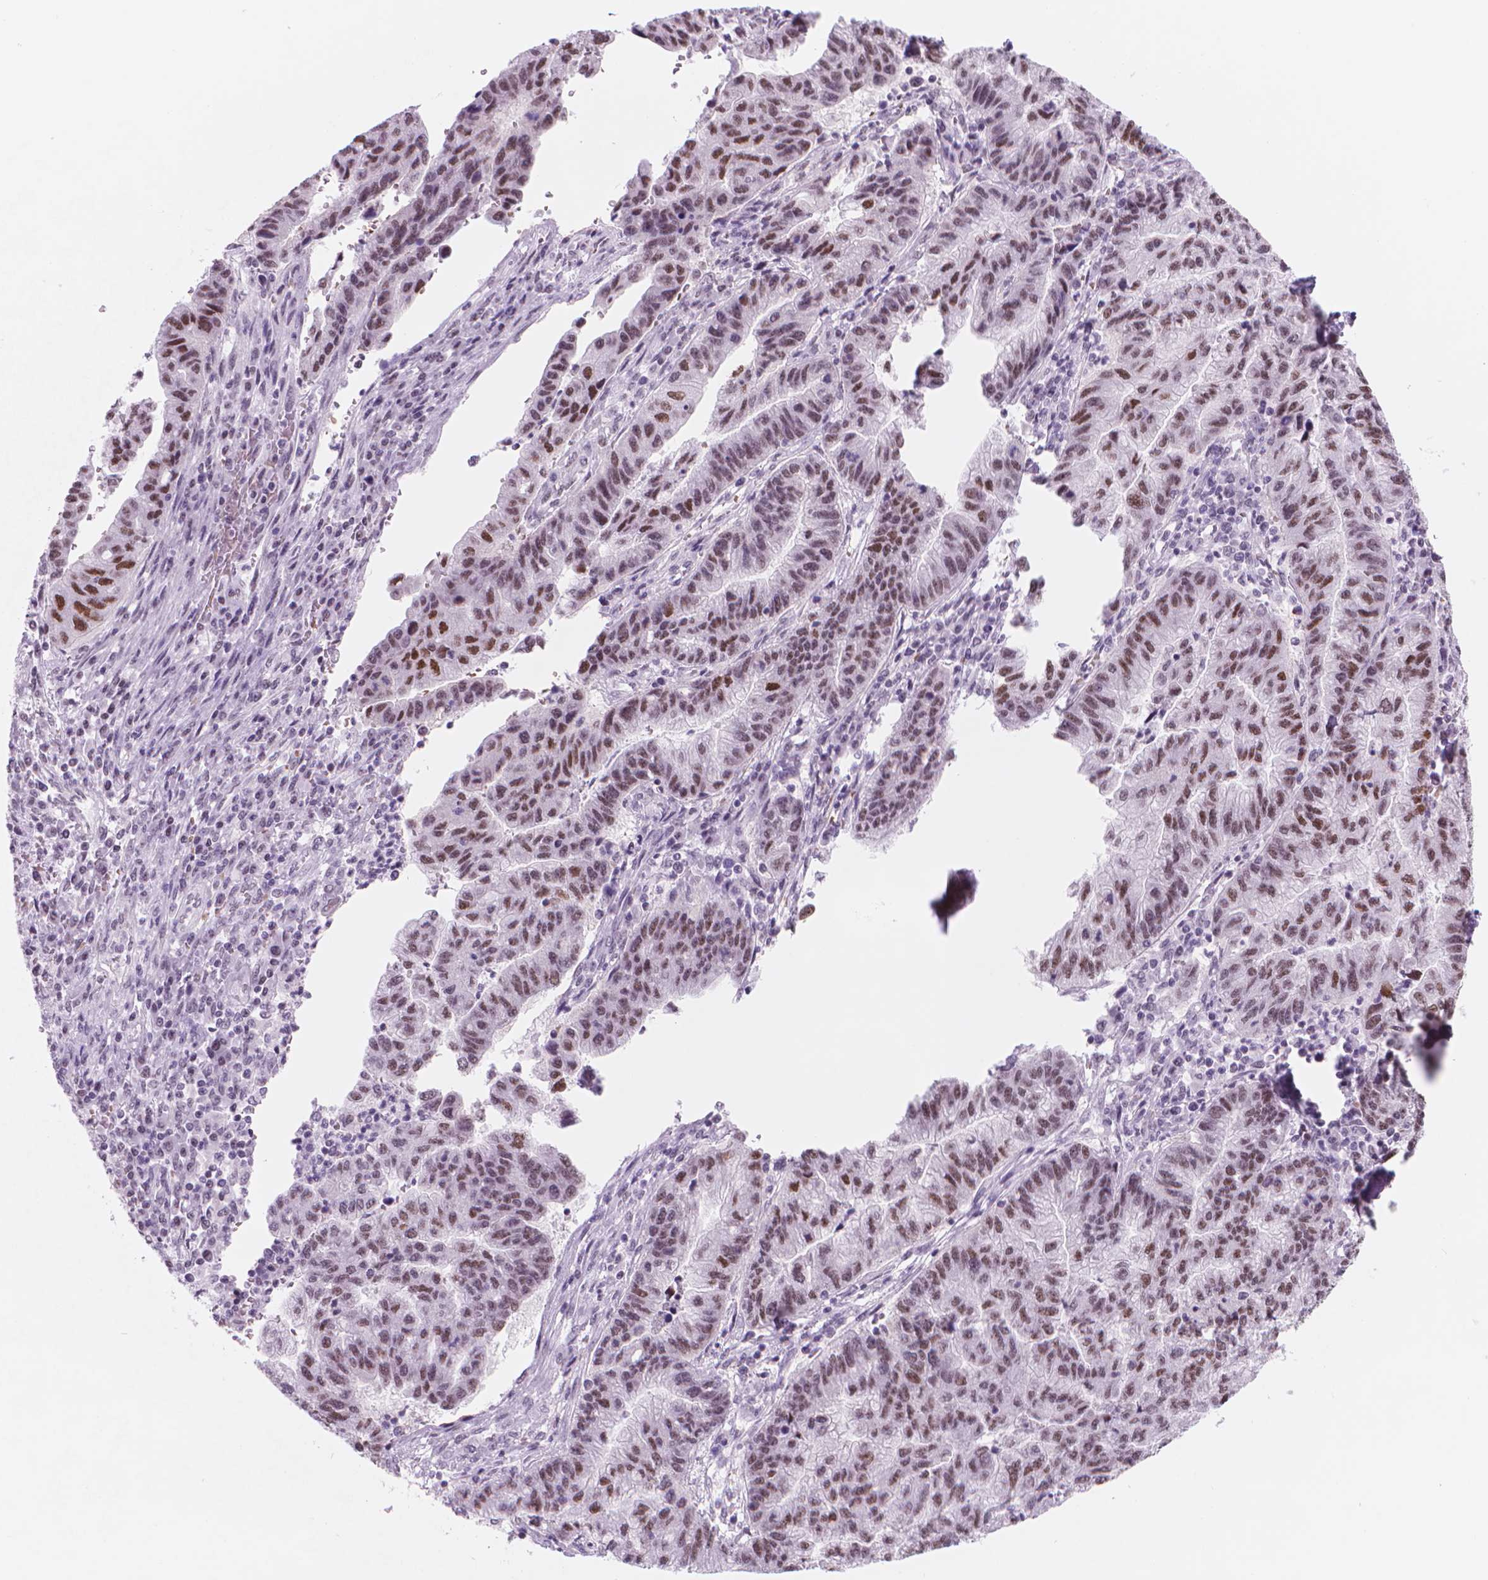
{"staining": {"intensity": "moderate", "quantity": ">75%", "location": "nuclear"}, "tissue": "stomach cancer", "cell_type": "Tumor cells", "image_type": "cancer", "snomed": [{"axis": "morphology", "description": "Adenocarcinoma, NOS"}, {"axis": "topography", "description": "Stomach"}], "caption": "Immunohistochemistry micrograph of human stomach adenocarcinoma stained for a protein (brown), which exhibits medium levels of moderate nuclear positivity in about >75% of tumor cells.", "gene": "POLR3D", "patient": {"sex": "male", "age": 83}}